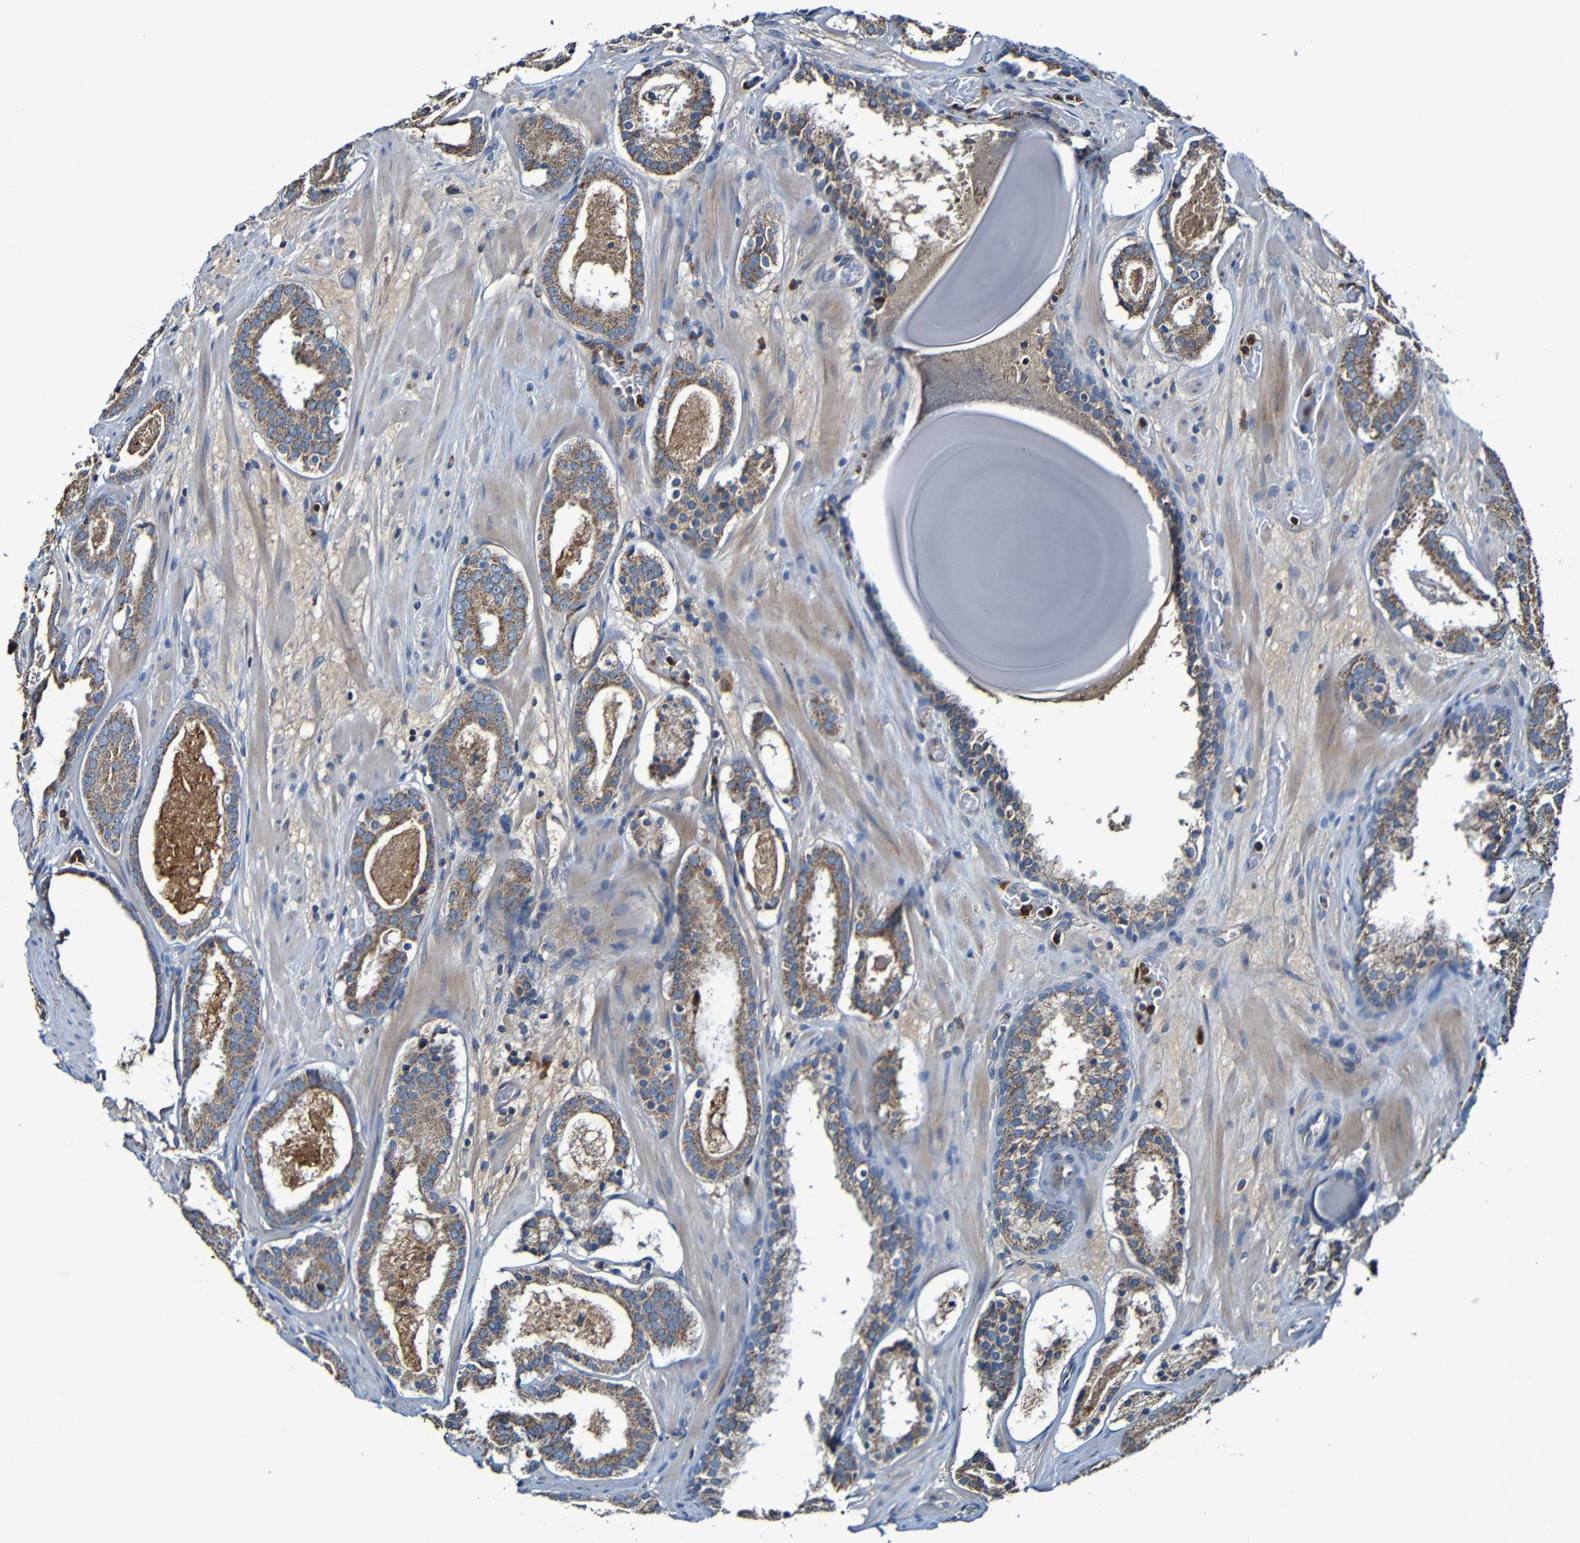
{"staining": {"intensity": "moderate", "quantity": ">75%", "location": "cytoplasmic/membranous"}, "tissue": "prostate cancer", "cell_type": "Tumor cells", "image_type": "cancer", "snomed": [{"axis": "morphology", "description": "Adenocarcinoma, Low grade"}, {"axis": "topography", "description": "Prostate"}], "caption": "The immunohistochemical stain labels moderate cytoplasmic/membranous staining in tumor cells of prostate cancer (low-grade adenocarcinoma) tissue.", "gene": "ADAM15", "patient": {"sex": "male", "age": 69}}